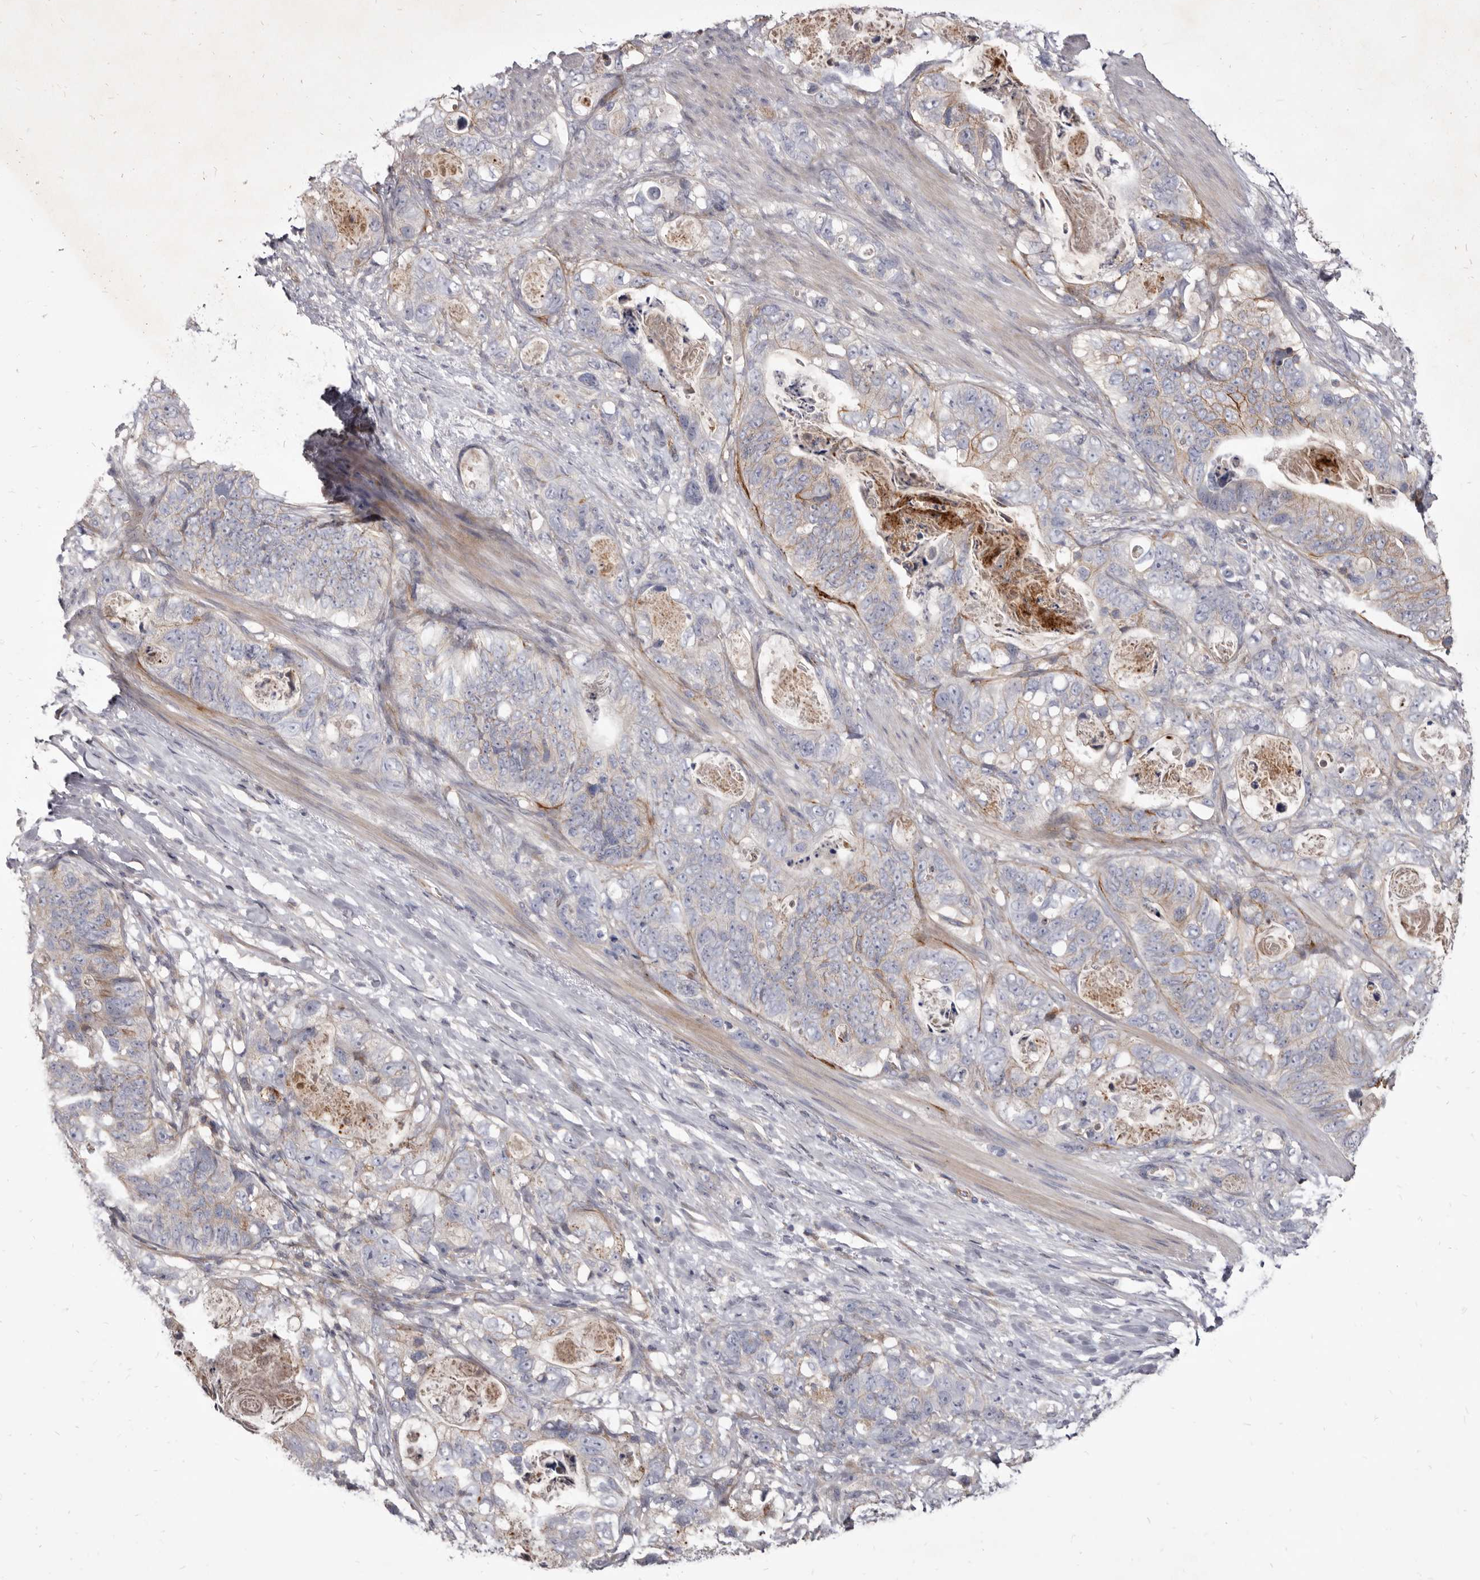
{"staining": {"intensity": "moderate", "quantity": "<25%", "location": "cytoplasmic/membranous"}, "tissue": "stomach cancer", "cell_type": "Tumor cells", "image_type": "cancer", "snomed": [{"axis": "morphology", "description": "Normal tissue, NOS"}, {"axis": "morphology", "description": "Adenocarcinoma, NOS"}, {"axis": "topography", "description": "Stomach"}], "caption": "Protein analysis of stomach adenocarcinoma tissue displays moderate cytoplasmic/membranous positivity in approximately <25% of tumor cells.", "gene": "FAS", "patient": {"sex": "female", "age": 89}}